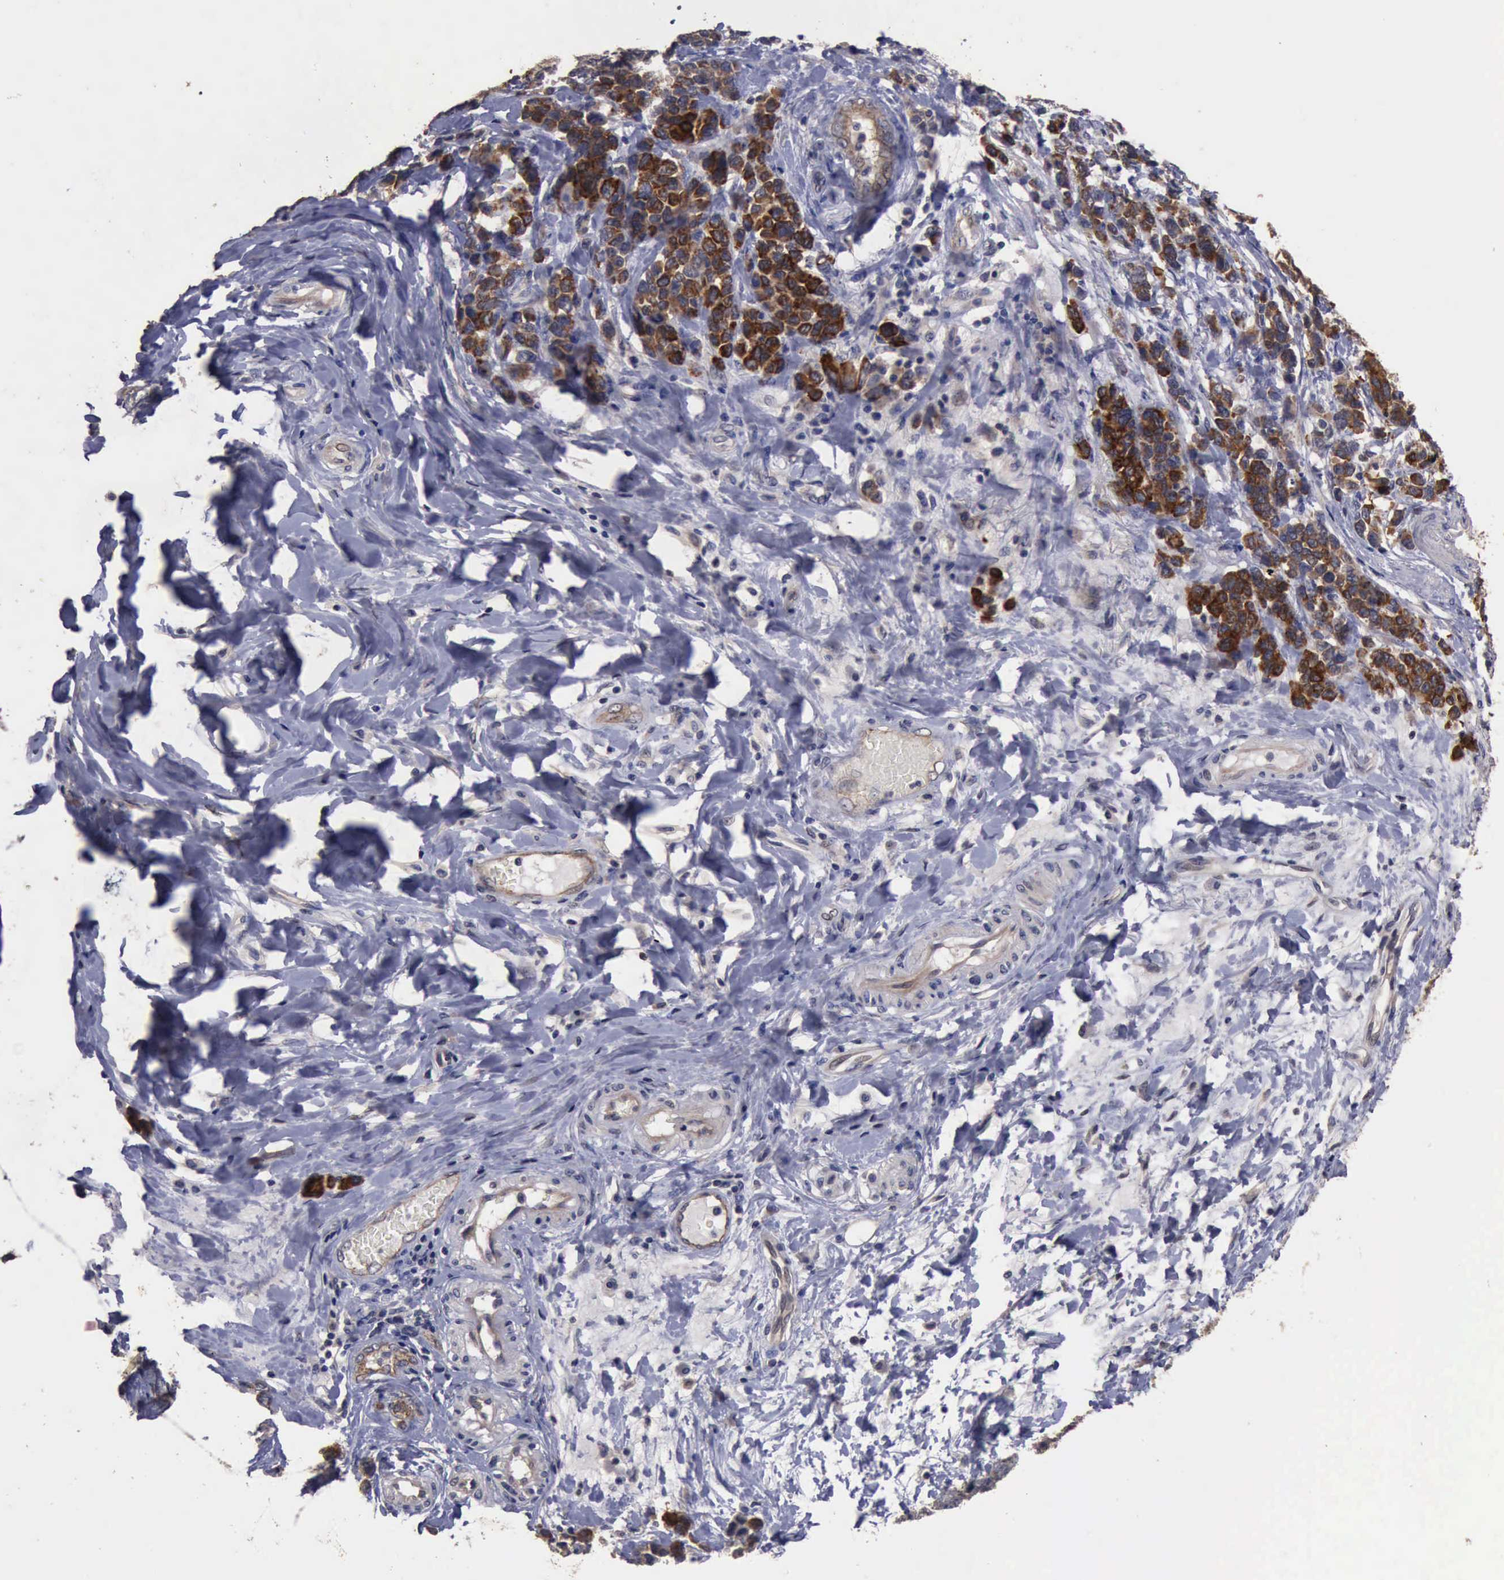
{"staining": {"intensity": "strong", "quantity": ">75%", "location": "cytoplasmic/membranous"}, "tissue": "stomach cancer", "cell_type": "Tumor cells", "image_type": "cancer", "snomed": [{"axis": "morphology", "description": "Adenocarcinoma, NOS"}, {"axis": "topography", "description": "Stomach, upper"}], "caption": "Brown immunohistochemical staining in human stomach cancer (adenocarcinoma) reveals strong cytoplasmic/membranous positivity in about >75% of tumor cells. (Brightfield microscopy of DAB IHC at high magnification).", "gene": "CRKL", "patient": {"sex": "male", "age": 71}}